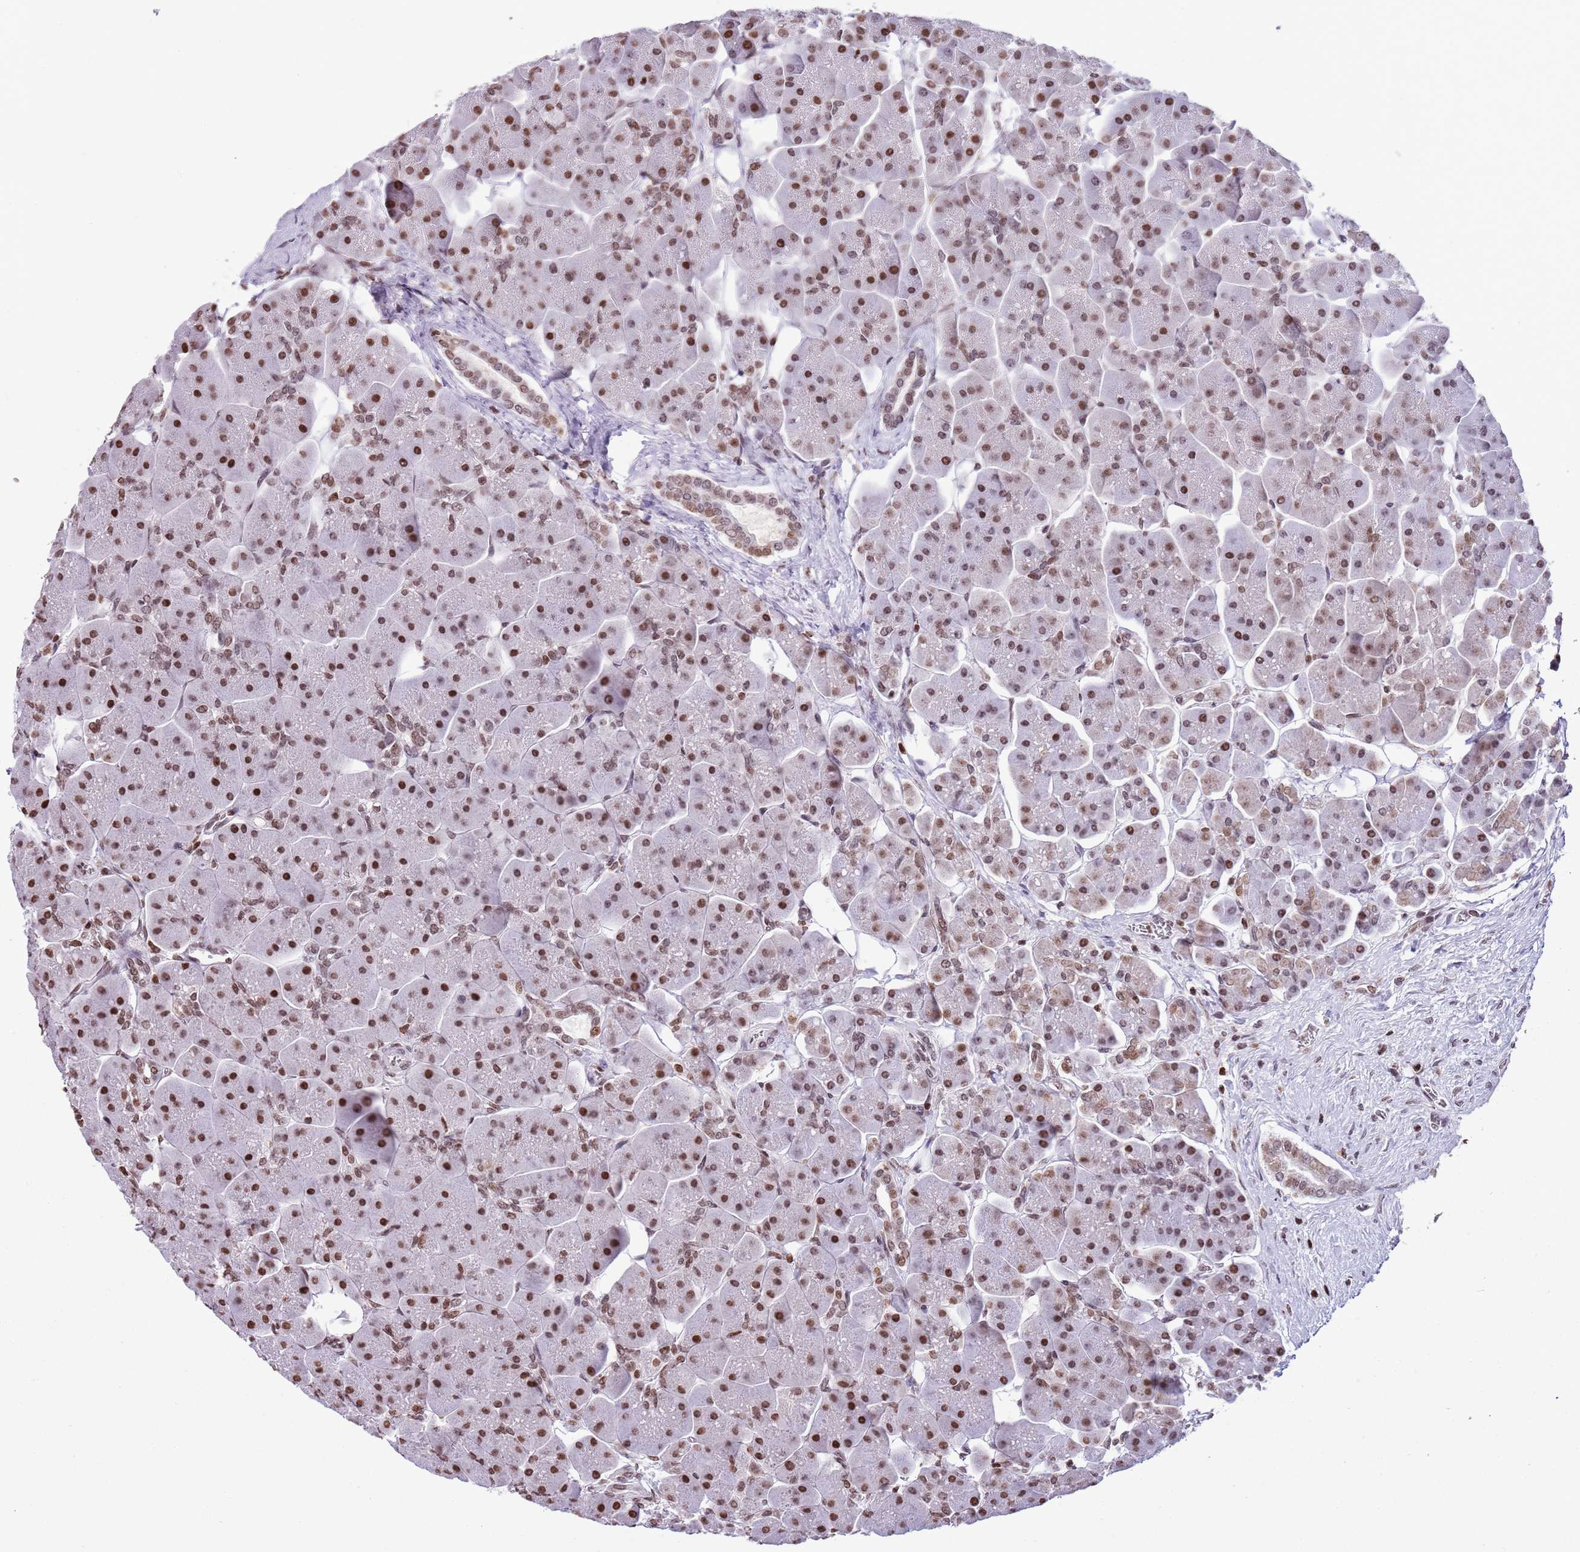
{"staining": {"intensity": "strong", "quantity": ">75%", "location": "nuclear"}, "tissue": "pancreas", "cell_type": "Exocrine glandular cells", "image_type": "normal", "snomed": [{"axis": "morphology", "description": "Normal tissue, NOS"}, {"axis": "topography", "description": "Pancreas"}], "caption": "IHC of benign human pancreas demonstrates high levels of strong nuclear positivity in about >75% of exocrine glandular cells.", "gene": "KPNA3", "patient": {"sex": "male", "age": 66}}